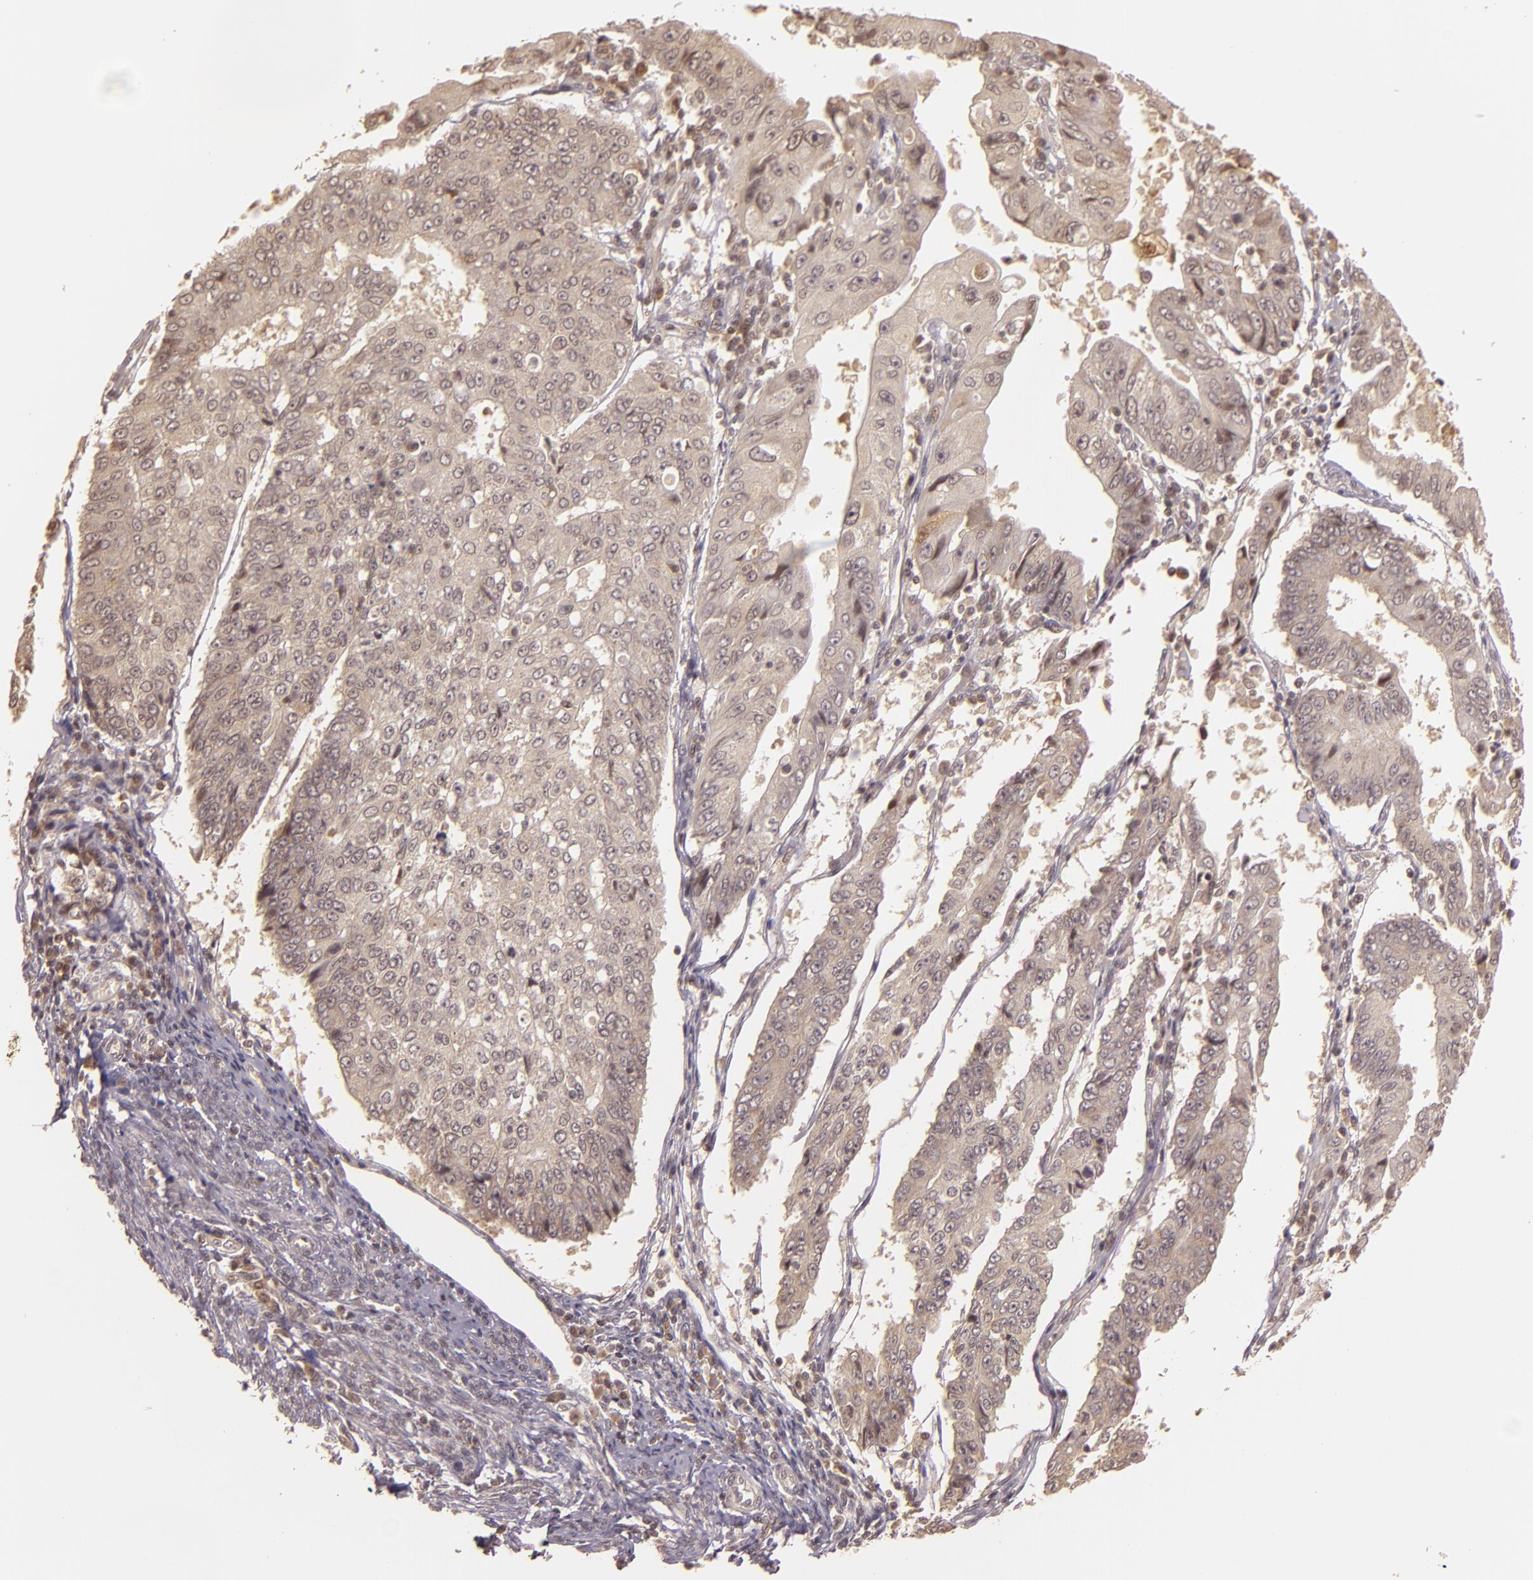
{"staining": {"intensity": "weak", "quantity": ">75%", "location": "cytoplasmic/membranous"}, "tissue": "endometrial cancer", "cell_type": "Tumor cells", "image_type": "cancer", "snomed": [{"axis": "morphology", "description": "Adenocarcinoma, NOS"}, {"axis": "topography", "description": "Endometrium"}], "caption": "Protein expression analysis of endometrial cancer (adenocarcinoma) reveals weak cytoplasmic/membranous positivity in approximately >75% of tumor cells.", "gene": "TXNRD2", "patient": {"sex": "female", "age": 75}}